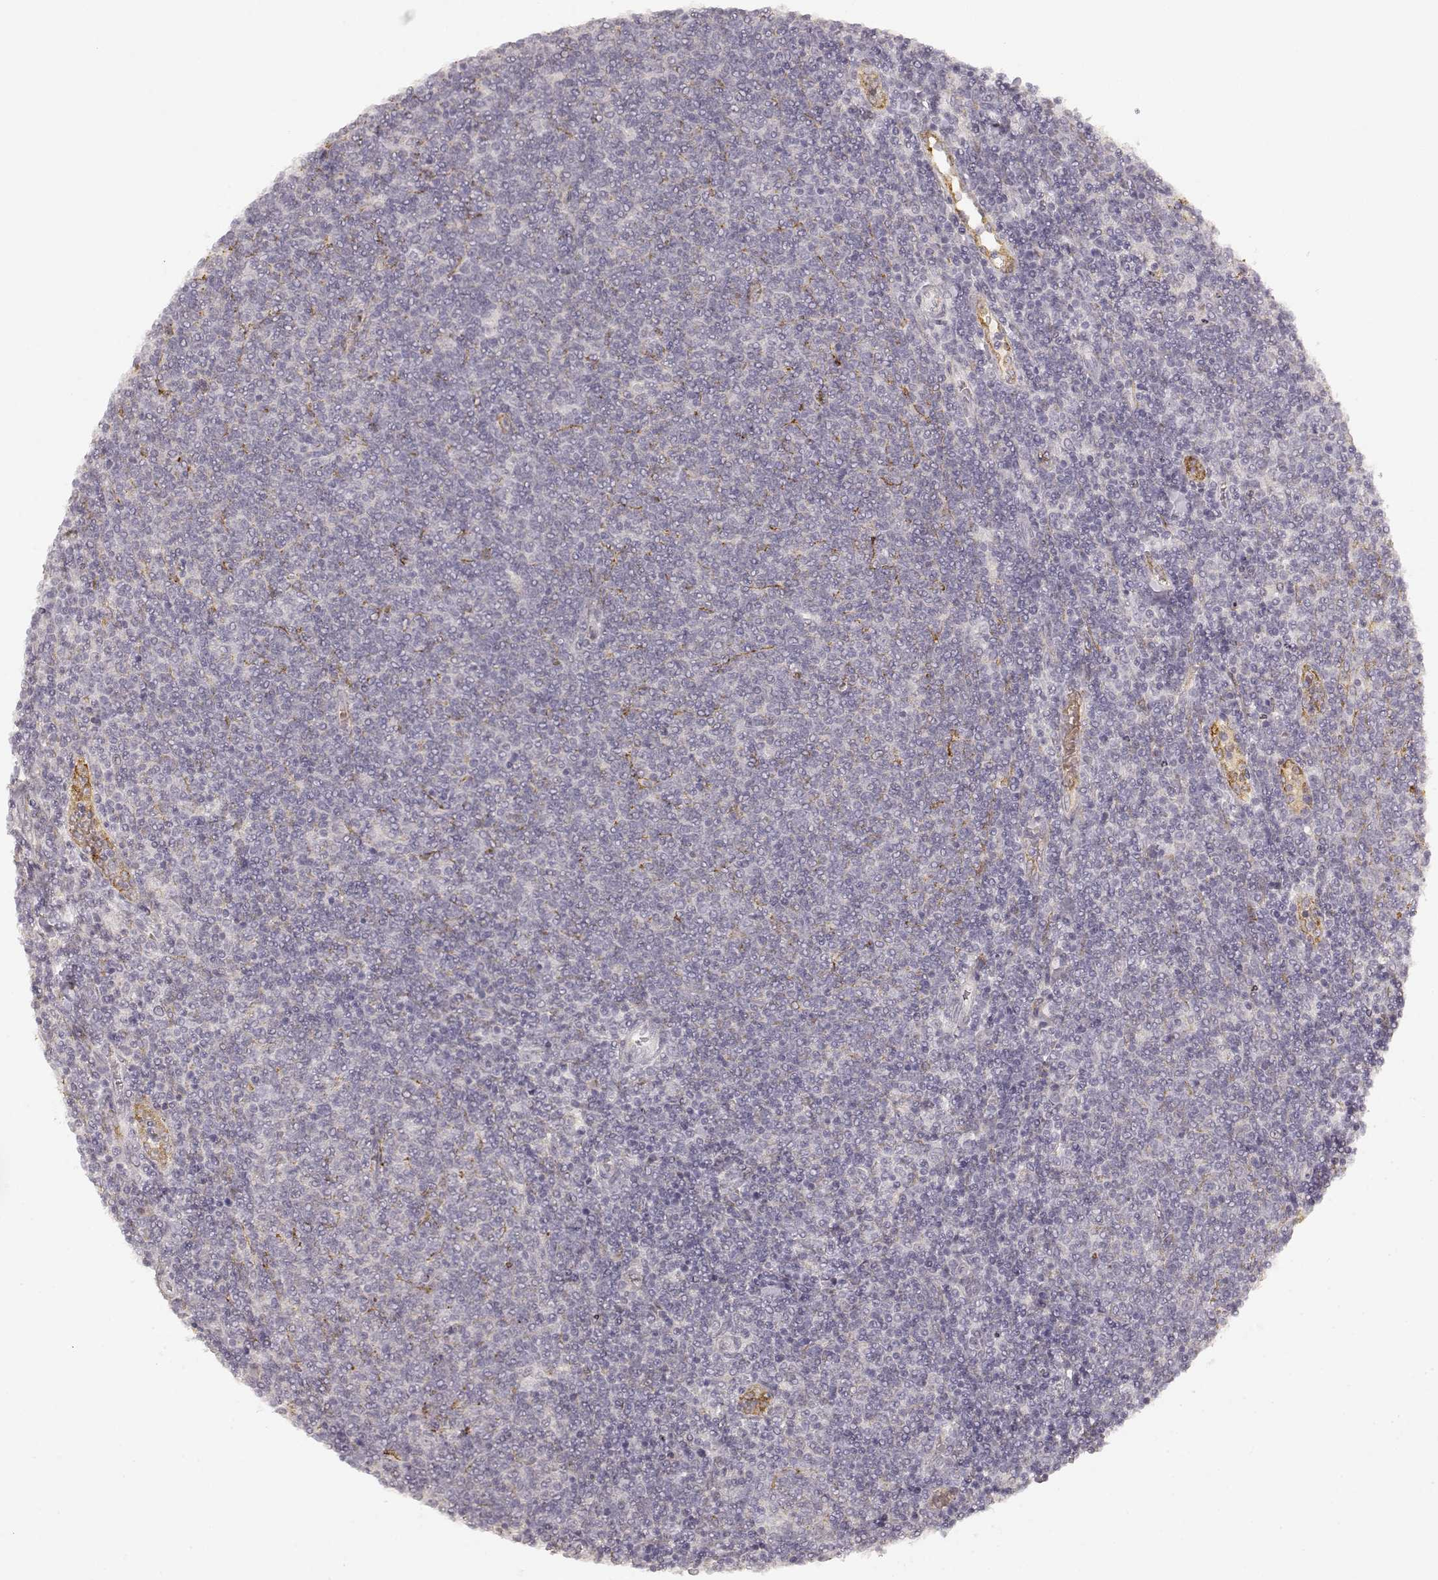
{"staining": {"intensity": "negative", "quantity": "none", "location": "none"}, "tissue": "lymphoma", "cell_type": "Tumor cells", "image_type": "cancer", "snomed": [{"axis": "morphology", "description": "Malignant lymphoma, non-Hodgkin's type, Low grade"}, {"axis": "topography", "description": "Lymph node"}], "caption": "Protein analysis of lymphoma reveals no significant expression in tumor cells.", "gene": "LAMC2", "patient": {"sex": "male", "age": 52}}